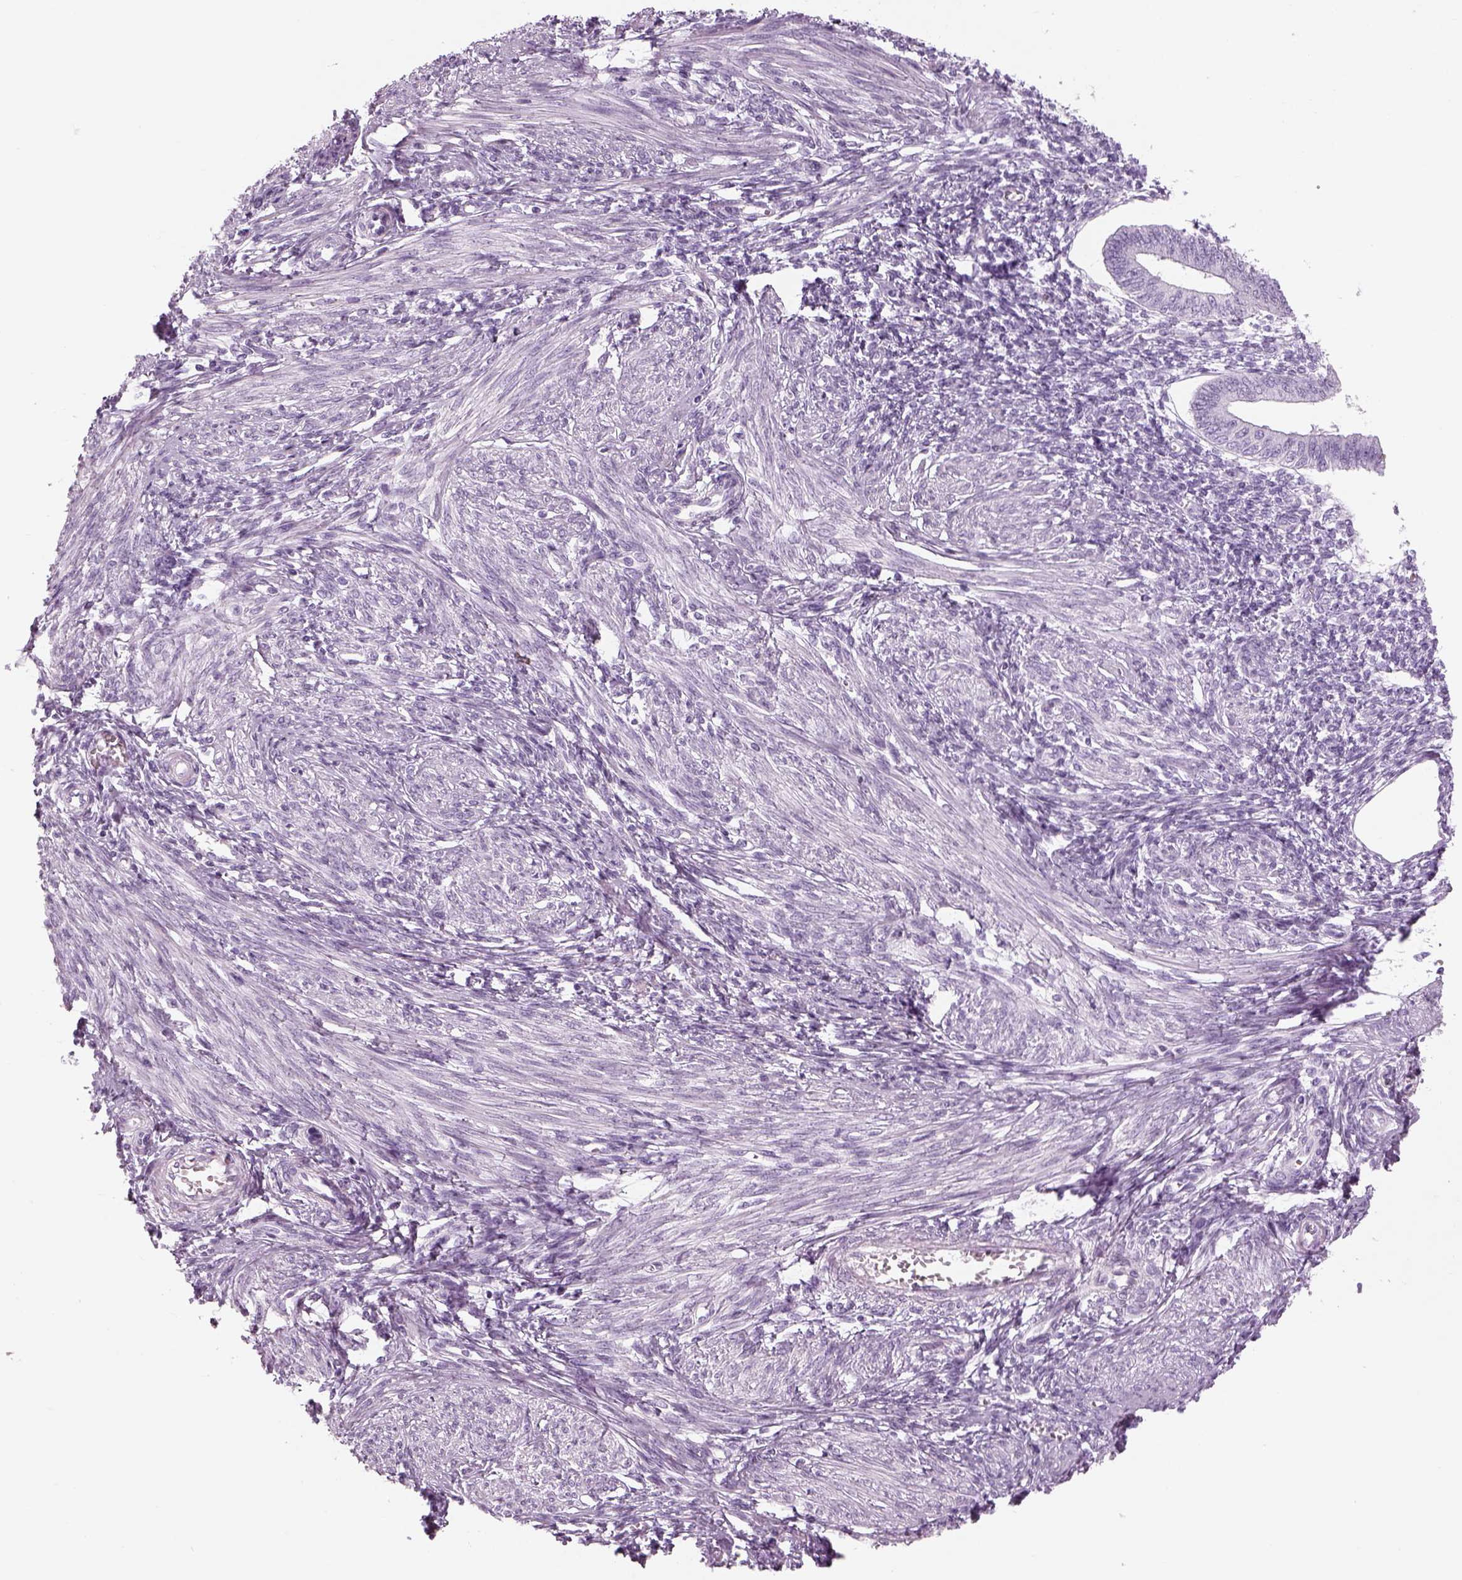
{"staining": {"intensity": "negative", "quantity": "none", "location": "none"}, "tissue": "endometrium", "cell_type": "Cells in endometrial stroma", "image_type": "normal", "snomed": [{"axis": "morphology", "description": "Normal tissue, NOS"}, {"axis": "topography", "description": "Endometrium"}], "caption": "Histopathology image shows no significant protein staining in cells in endometrial stroma of benign endometrium. (Brightfield microscopy of DAB immunohistochemistry (IHC) at high magnification).", "gene": "SAG", "patient": {"sex": "female", "age": 42}}